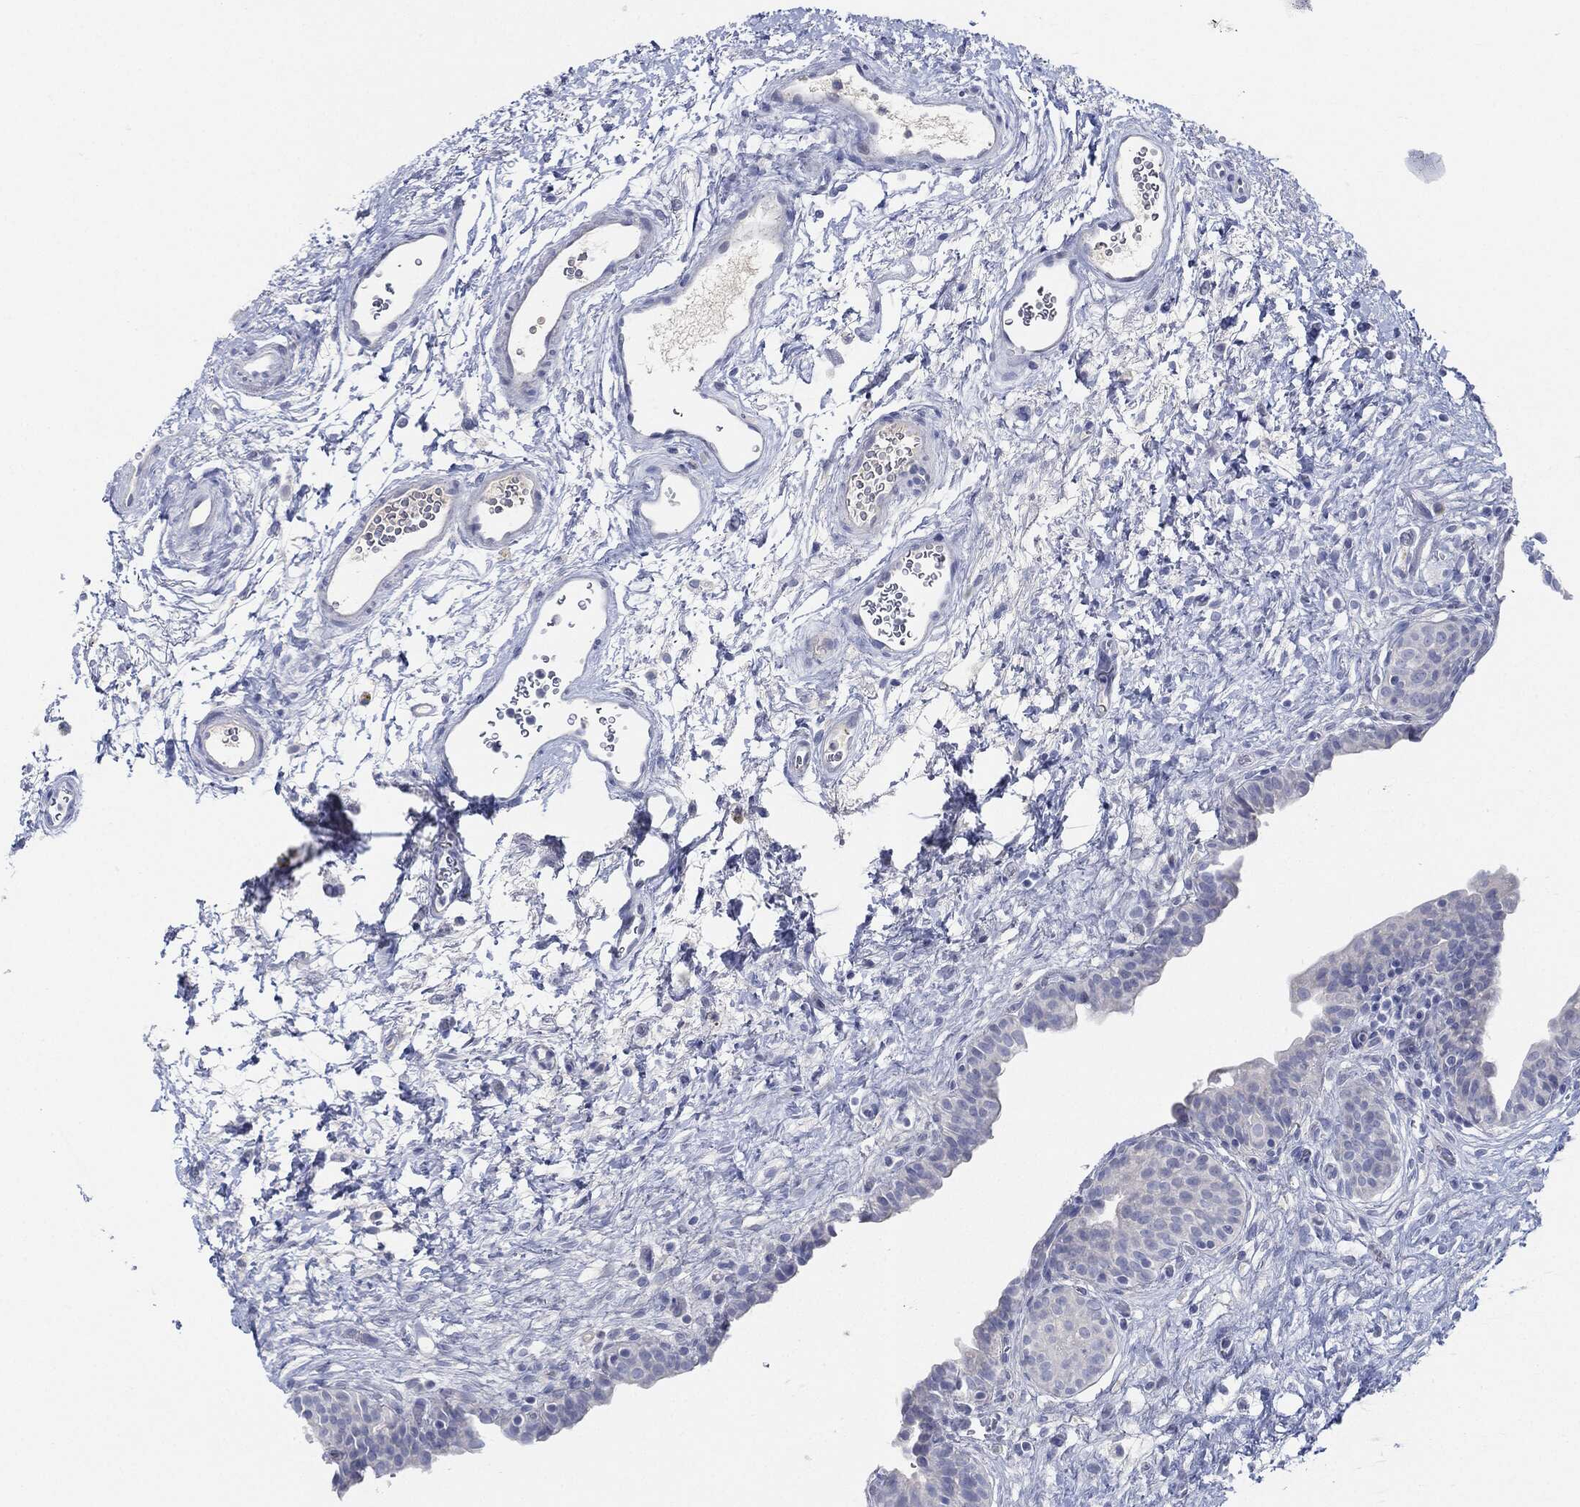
{"staining": {"intensity": "negative", "quantity": "none", "location": "none"}, "tissue": "urinary bladder", "cell_type": "Urothelial cells", "image_type": "normal", "snomed": [{"axis": "morphology", "description": "Normal tissue, NOS"}, {"axis": "topography", "description": "Urinary bladder"}], "caption": "Urinary bladder stained for a protein using immunohistochemistry (IHC) exhibits no positivity urothelial cells.", "gene": "AFP", "patient": {"sex": "male", "age": 69}}